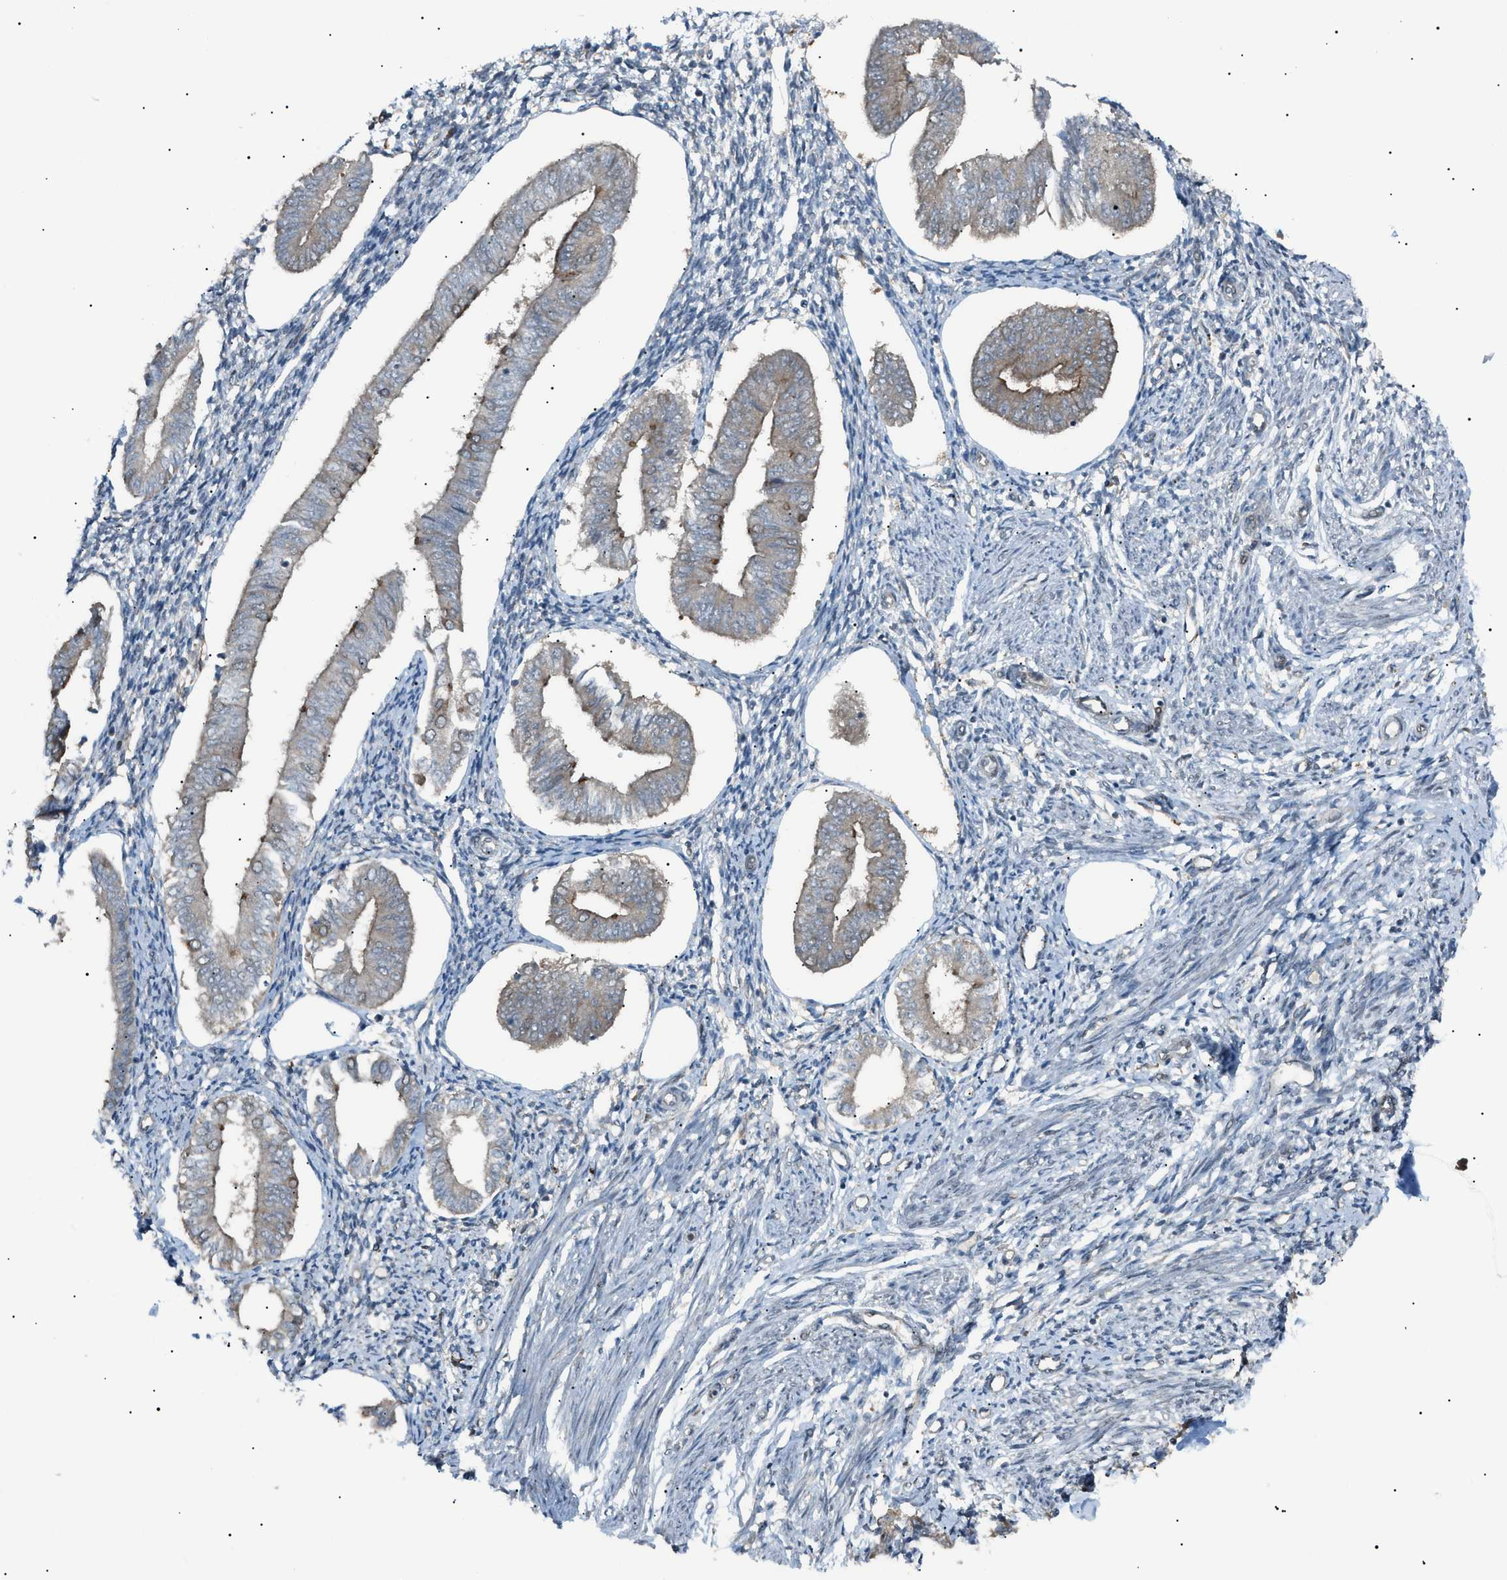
{"staining": {"intensity": "weak", "quantity": "<25%", "location": "cytoplasmic/membranous"}, "tissue": "endometrium", "cell_type": "Cells in endometrial stroma", "image_type": "normal", "snomed": [{"axis": "morphology", "description": "Normal tissue, NOS"}, {"axis": "topography", "description": "Endometrium"}], "caption": "This is an immunohistochemistry (IHC) micrograph of unremarkable human endometrium. There is no expression in cells in endometrial stroma.", "gene": "LPIN2", "patient": {"sex": "female", "age": 50}}